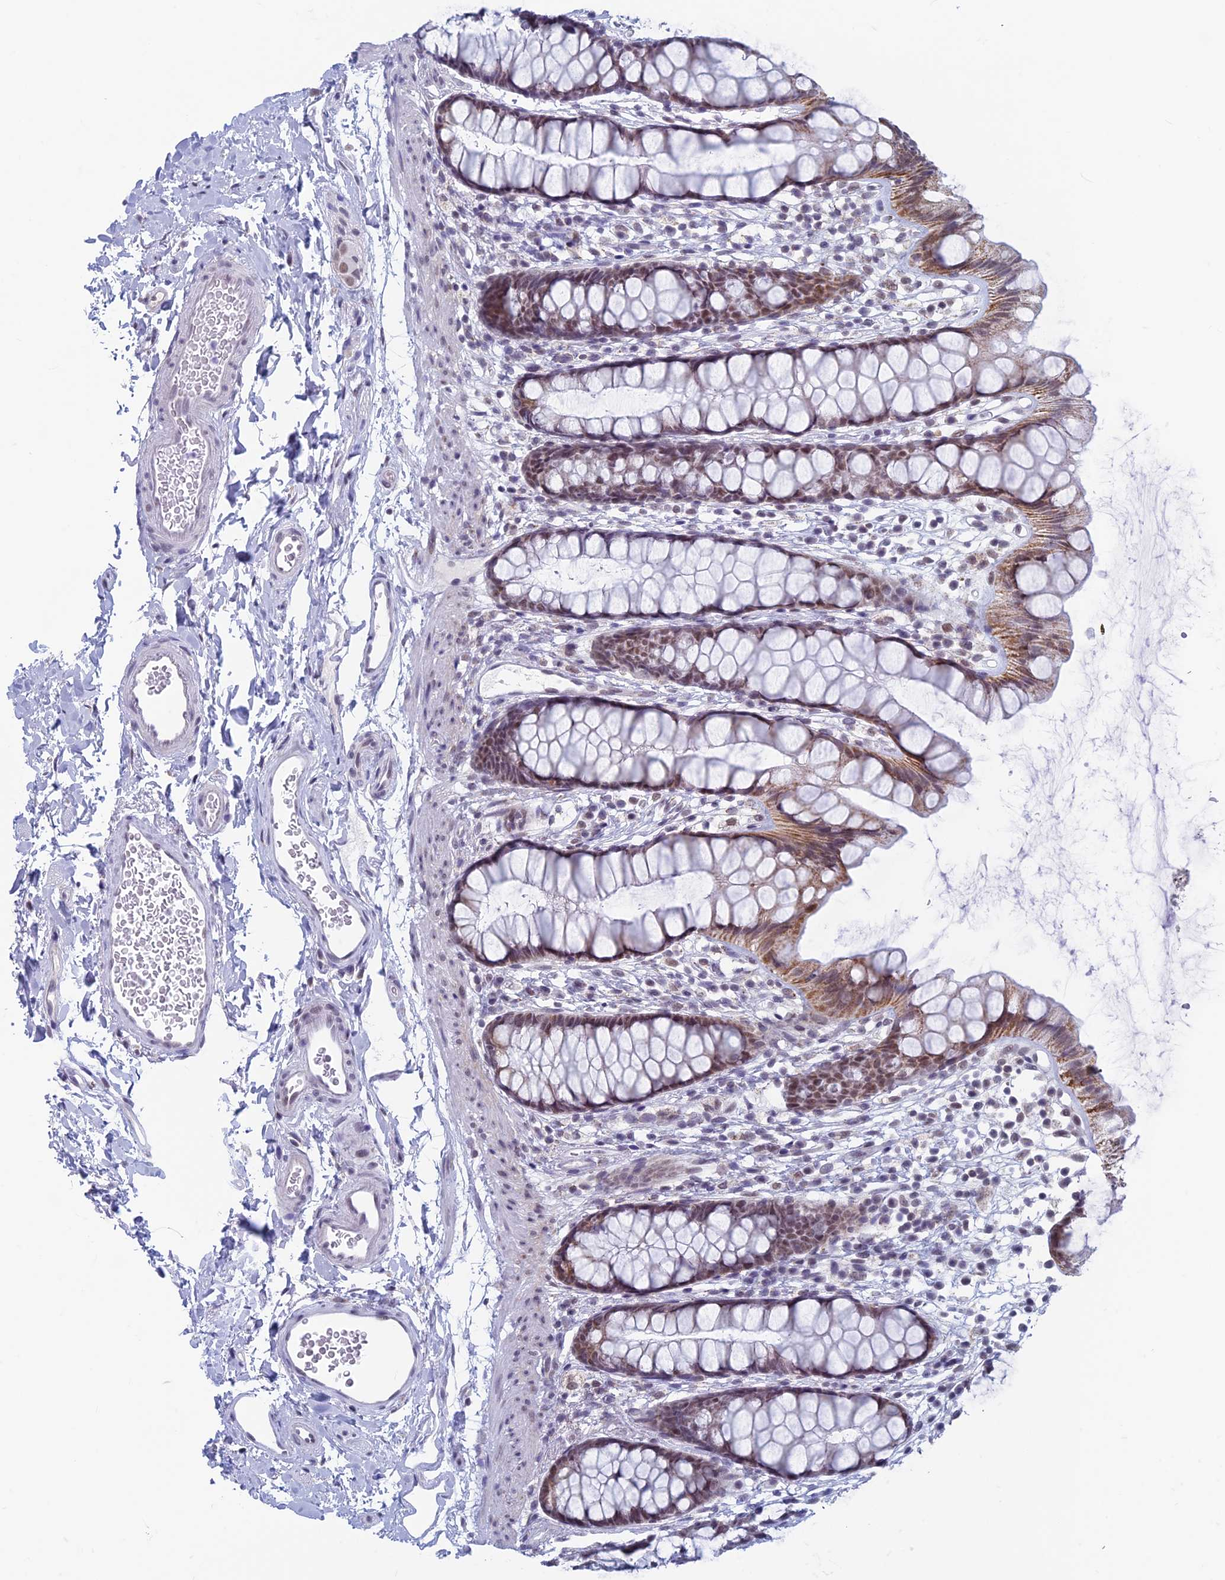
{"staining": {"intensity": "moderate", "quantity": ">75%", "location": "cytoplasmic/membranous,nuclear"}, "tissue": "rectum", "cell_type": "Glandular cells", "image_type": "normal", "snomed": [{"axis": "morphology", "description": "Normal tissue, NOS"}, {"axis": "topography", "description": "Rectum"}], "caption": "IHC histopathology image of benign rectum: rectum stained using IHC displays medium levels of moderate protein expression localized specifically in the cytoplasmic/membranous,nuclear of glandular cells, appearing as a cytoplasmic/membranous,nuclear brown color.", "gene": "ASH2L", "patient": {"sex": "female", "age": 65}}